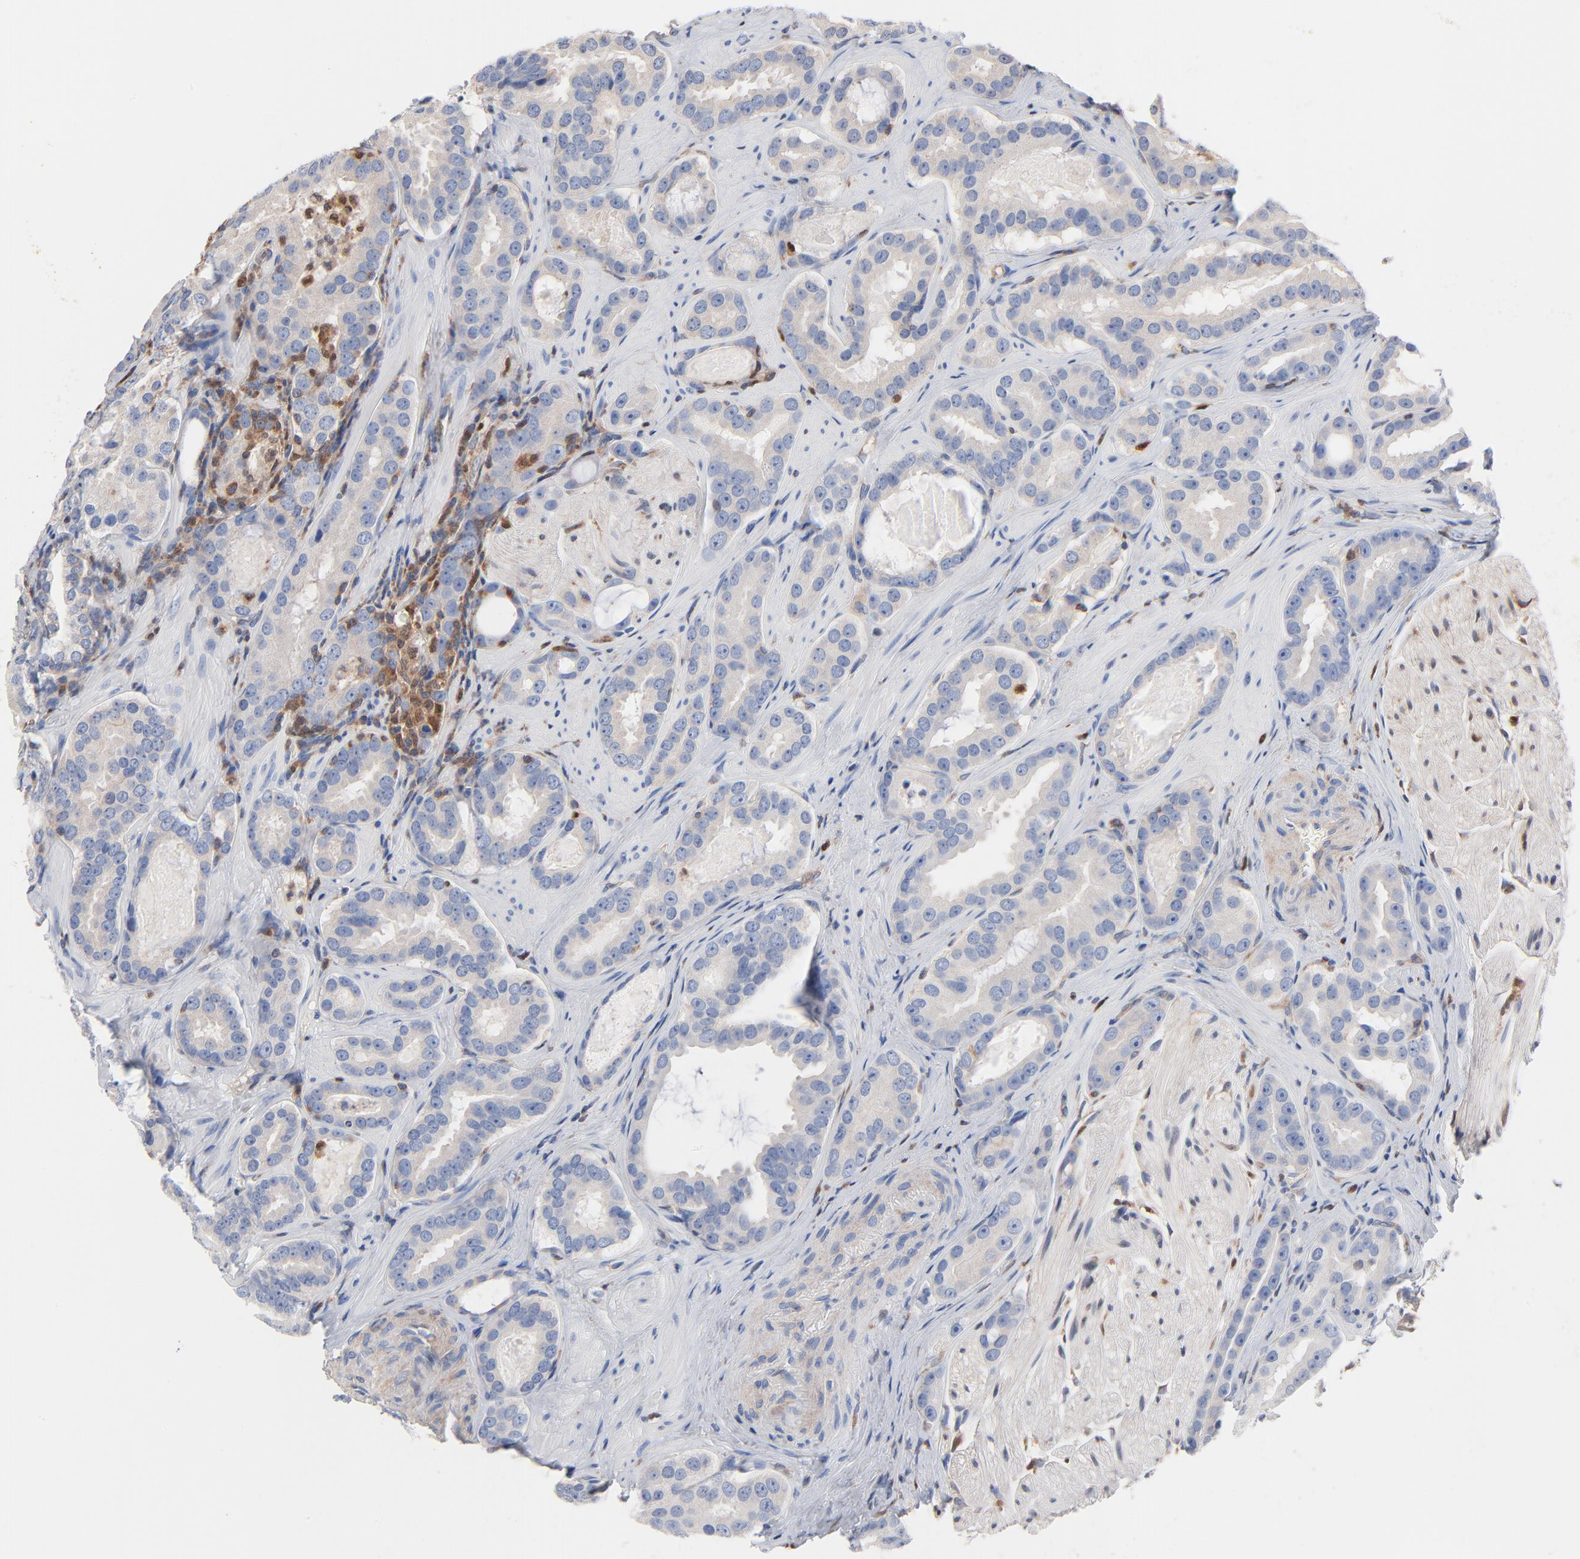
{"staining": {"intensity": "negative", "quantity": "none", "location": "none"}, "tissue": "prostate cancer", "cell_type": "Tumor cells", "image_type": "cancer", "snomed": [{"axis": "morphology", "description": "Adenocarcinoma, Low grade"}, {"axis": "topography", "description": "Prostate"}], "caption": "High magnification brightfield microscopy of adenocarcinoma (low-grade) (prostate) stained with DAB (3,3'-diaminobenzidine) (brown) and counterstained with hematoxylin (blue): tumor cells show no significant expression.", "gene": "ARHGEF6", "patient": {"sex": "male", "age": 59}}